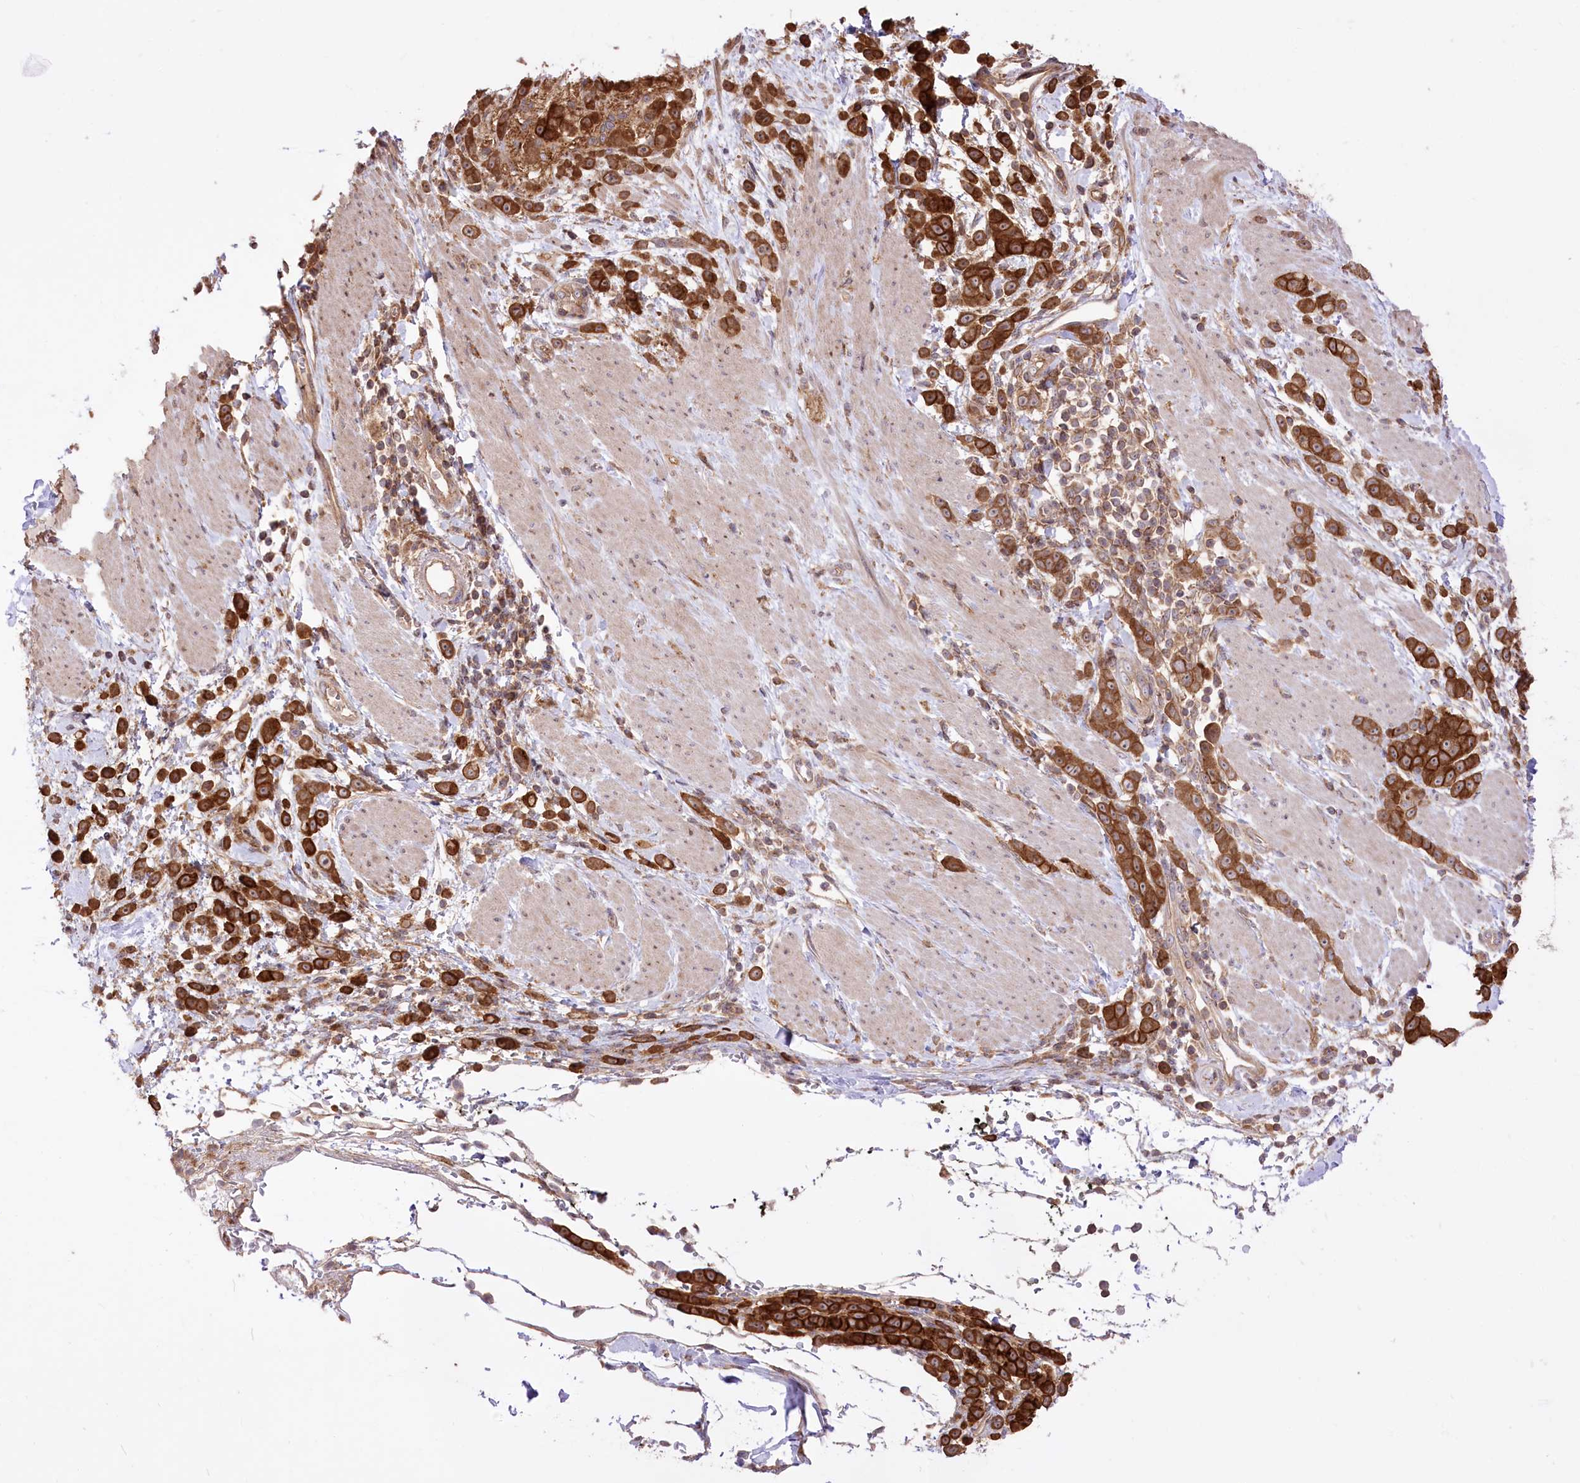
{"staining": {"intensity": "strong", "quantity": ">75%", "location": "cytoplasmic/membranous"}, "tissue": "pancreatic cancer", "cell_type": "Tumor cells", "image_type": "cancer", "snomed": [{"axis": "morphology", "description": "Normal tissue, NOS"}, {"axis": "morphology", "description": "Adenocarcinoma, NOS"}, {"axis": "topography", "description": "Pancreas"}], "caption": "Immunohistochemical staining of human pancreatic adenocarcinoma displays high levels of strong cytoplasmic/membranous expression in about >75% of tumor cells.", "gene": "XYLB", "patient": {"sex": "female", "age": 64}}